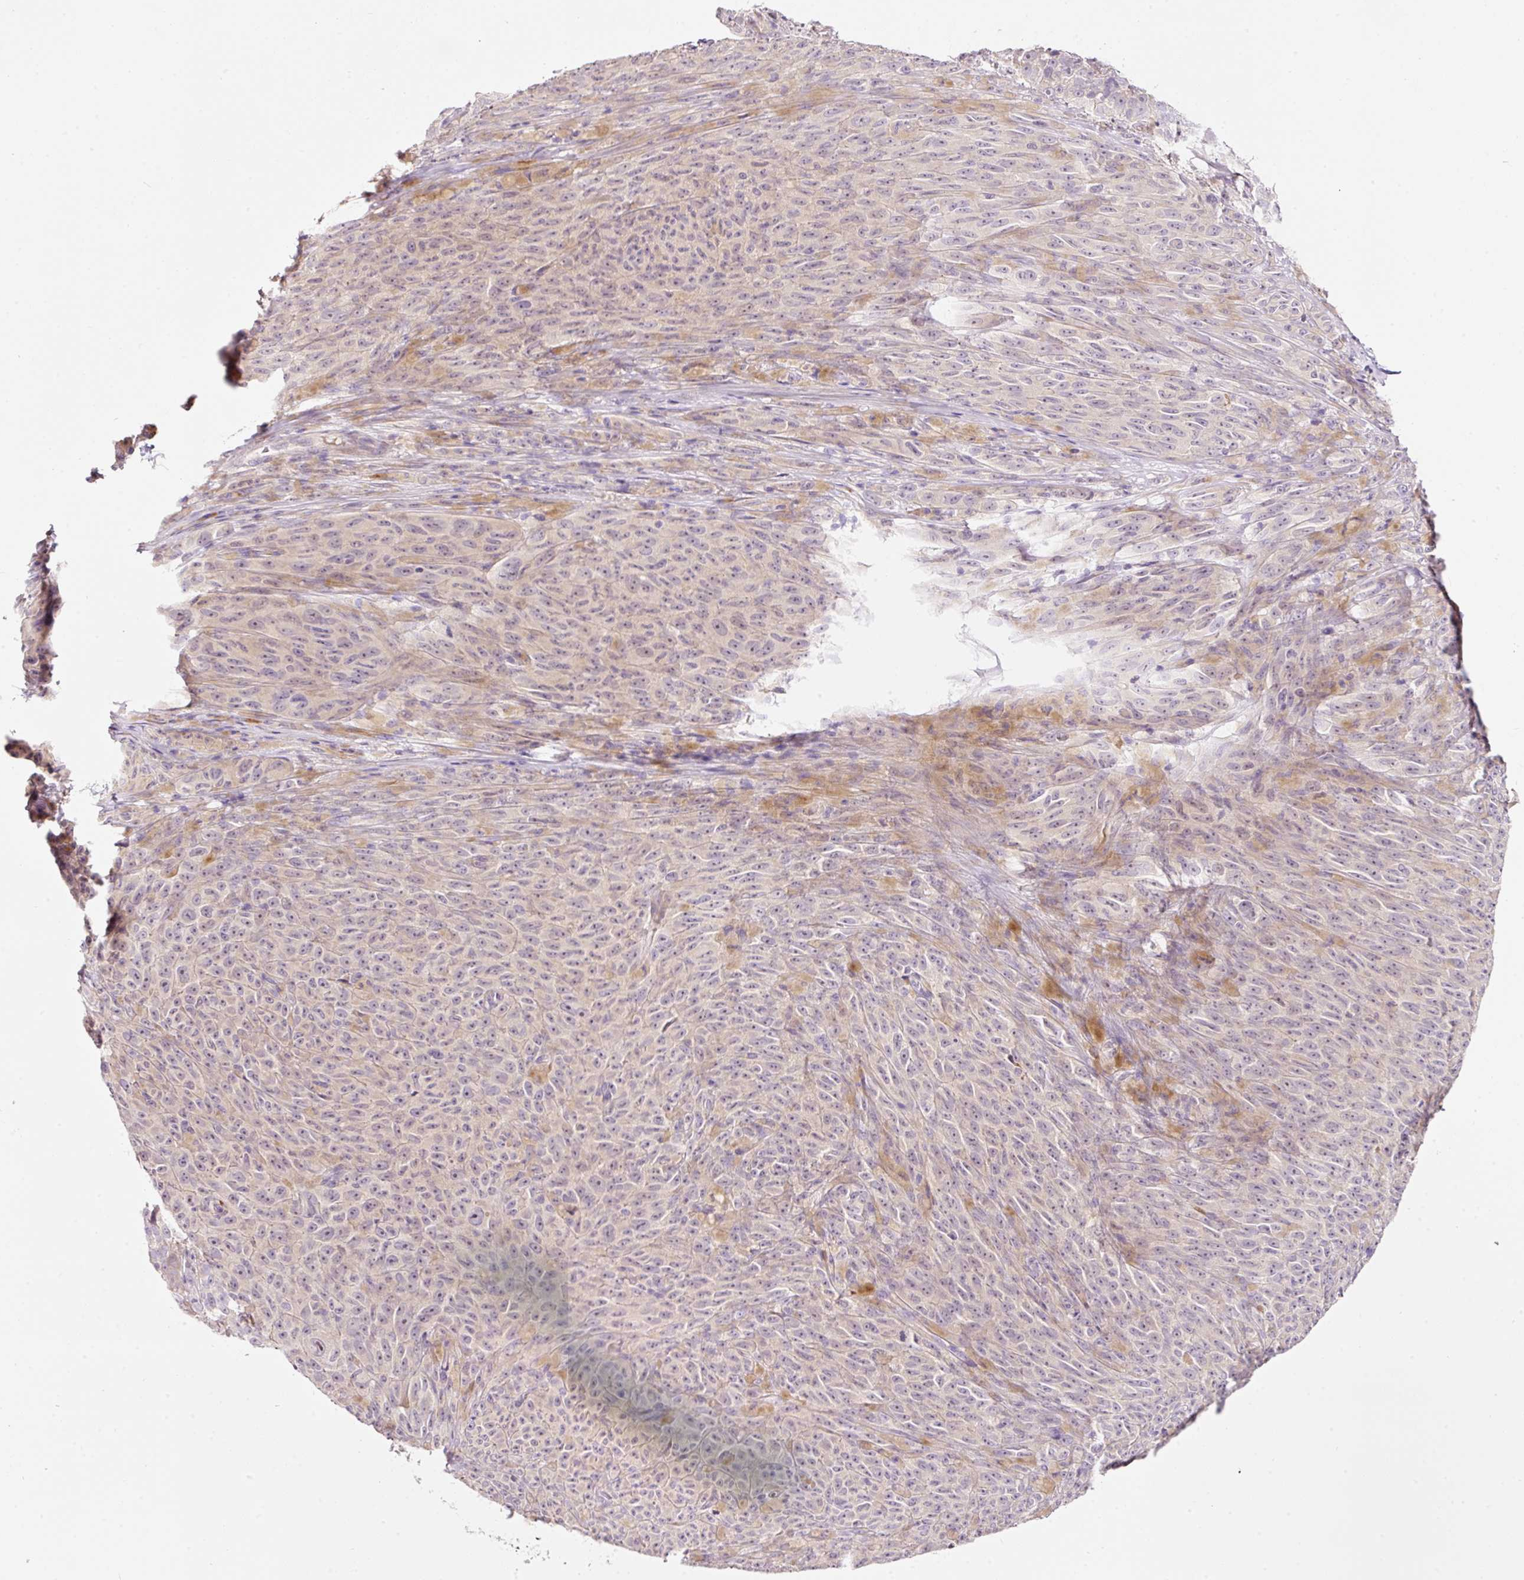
{"staining": {"intensity": "negative", "quantity": "none", "location": "none"}, "tissue": "melanoma", "cell_type": "Tumor cells", "image_type": "cancer", "snomed": [{"axis": "morphology", "description": "Malignant melanoma, NOS"}, {"axis": "topography", "description": "Skin"}], "caption": "A high-resolution image shows immunohistochemistry staining of melanoma, which reveals no significant expression in tumor cells.", "gene": "RSPO2", "patient": {"sex": "female", "age": 82}}